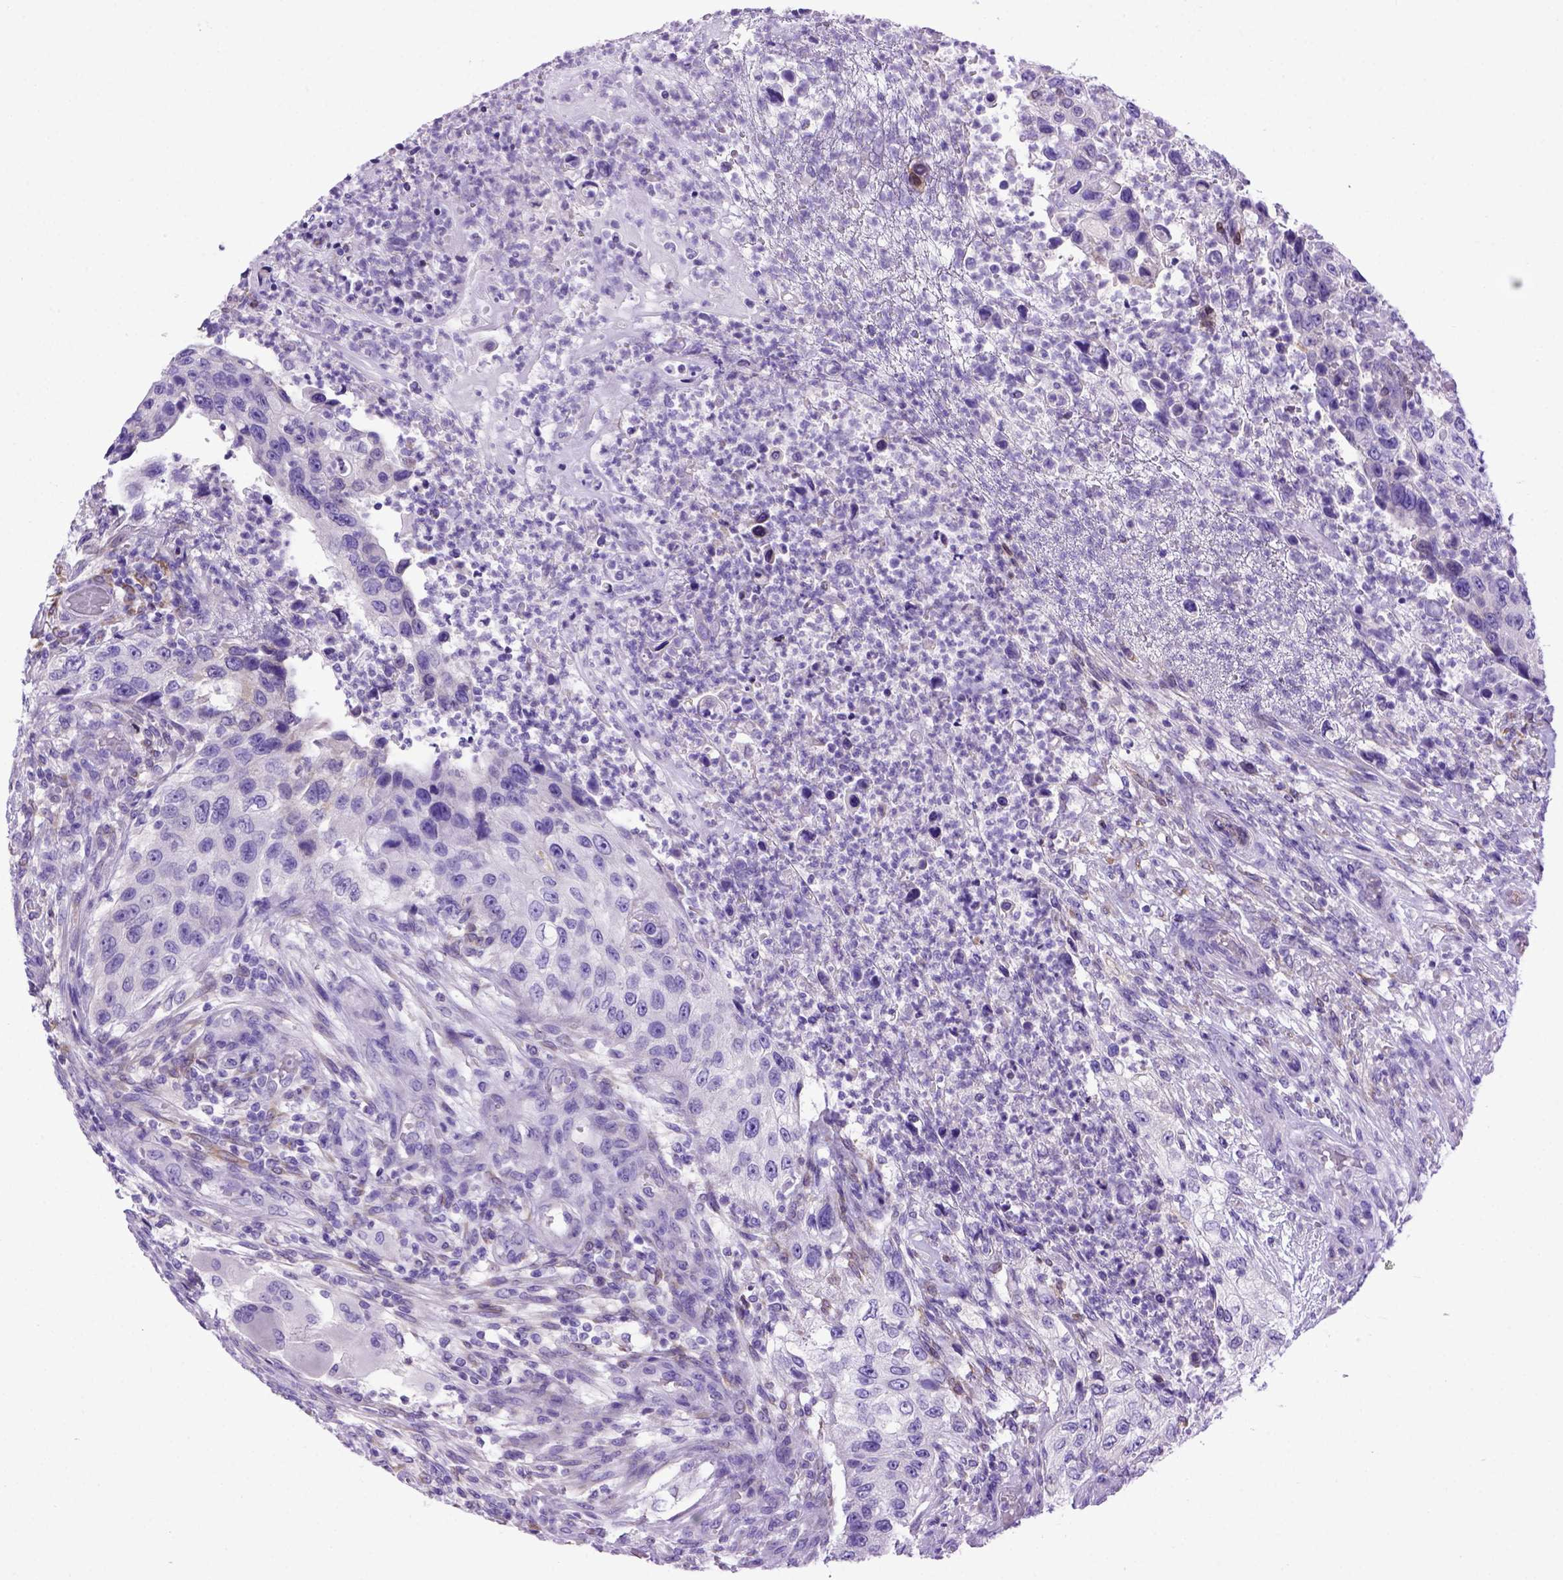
{"staining": {"intensity": "negative", "quantity": "none", "location": "none"}, "tissue": "urothelial cancer", "cell_type": "Tumor cells", "image_type": "cancer", "snomed": [{"axis": "morphology", "description": "Urothelial carcinoma, High grade"}, {"axis": "topography", "description": "Urinary bladder"}], "caption": "High magnification brightfield microscopy of high-grade urothelial carcinoma stained with DAB (3,3'-diaminobenzidine) (brown) and counterstained with hematoxylin (blue): tumor cells show no significant staining.", "gene": "PTGES", "patient": {"sex": "female", "age": 60}}